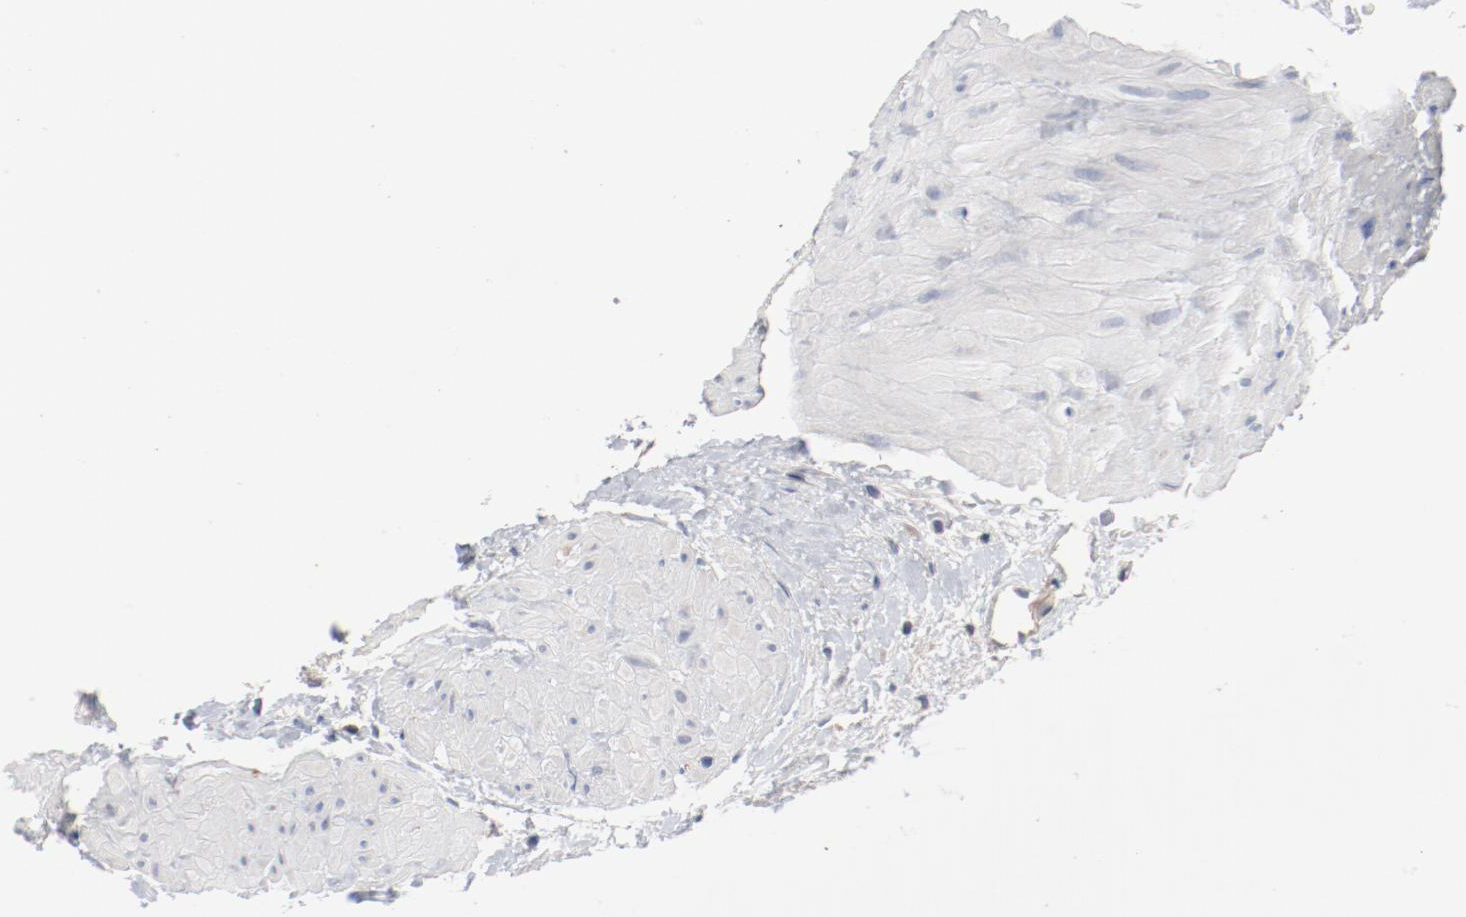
{"staining": {"intensity": "negative", "quantity": "none", "location": "none"}, "tissue": "gallbladder", "cell_type": "Glandular cells", "image_type": "normal", "snomed": [{"axis": "morphology", "description": "Normal tissue, NOS"}, {"axis": "morphology", "description": "Inflammation, NOS"}, {"axis": "topography", "description": "Gallbladder"}], "caption": "The photomicrograph reveals no staining of glandular cells in unremarkable gallbladder.", "gene": "CDK1", "patient": {"sex": "male", "age": 66}}